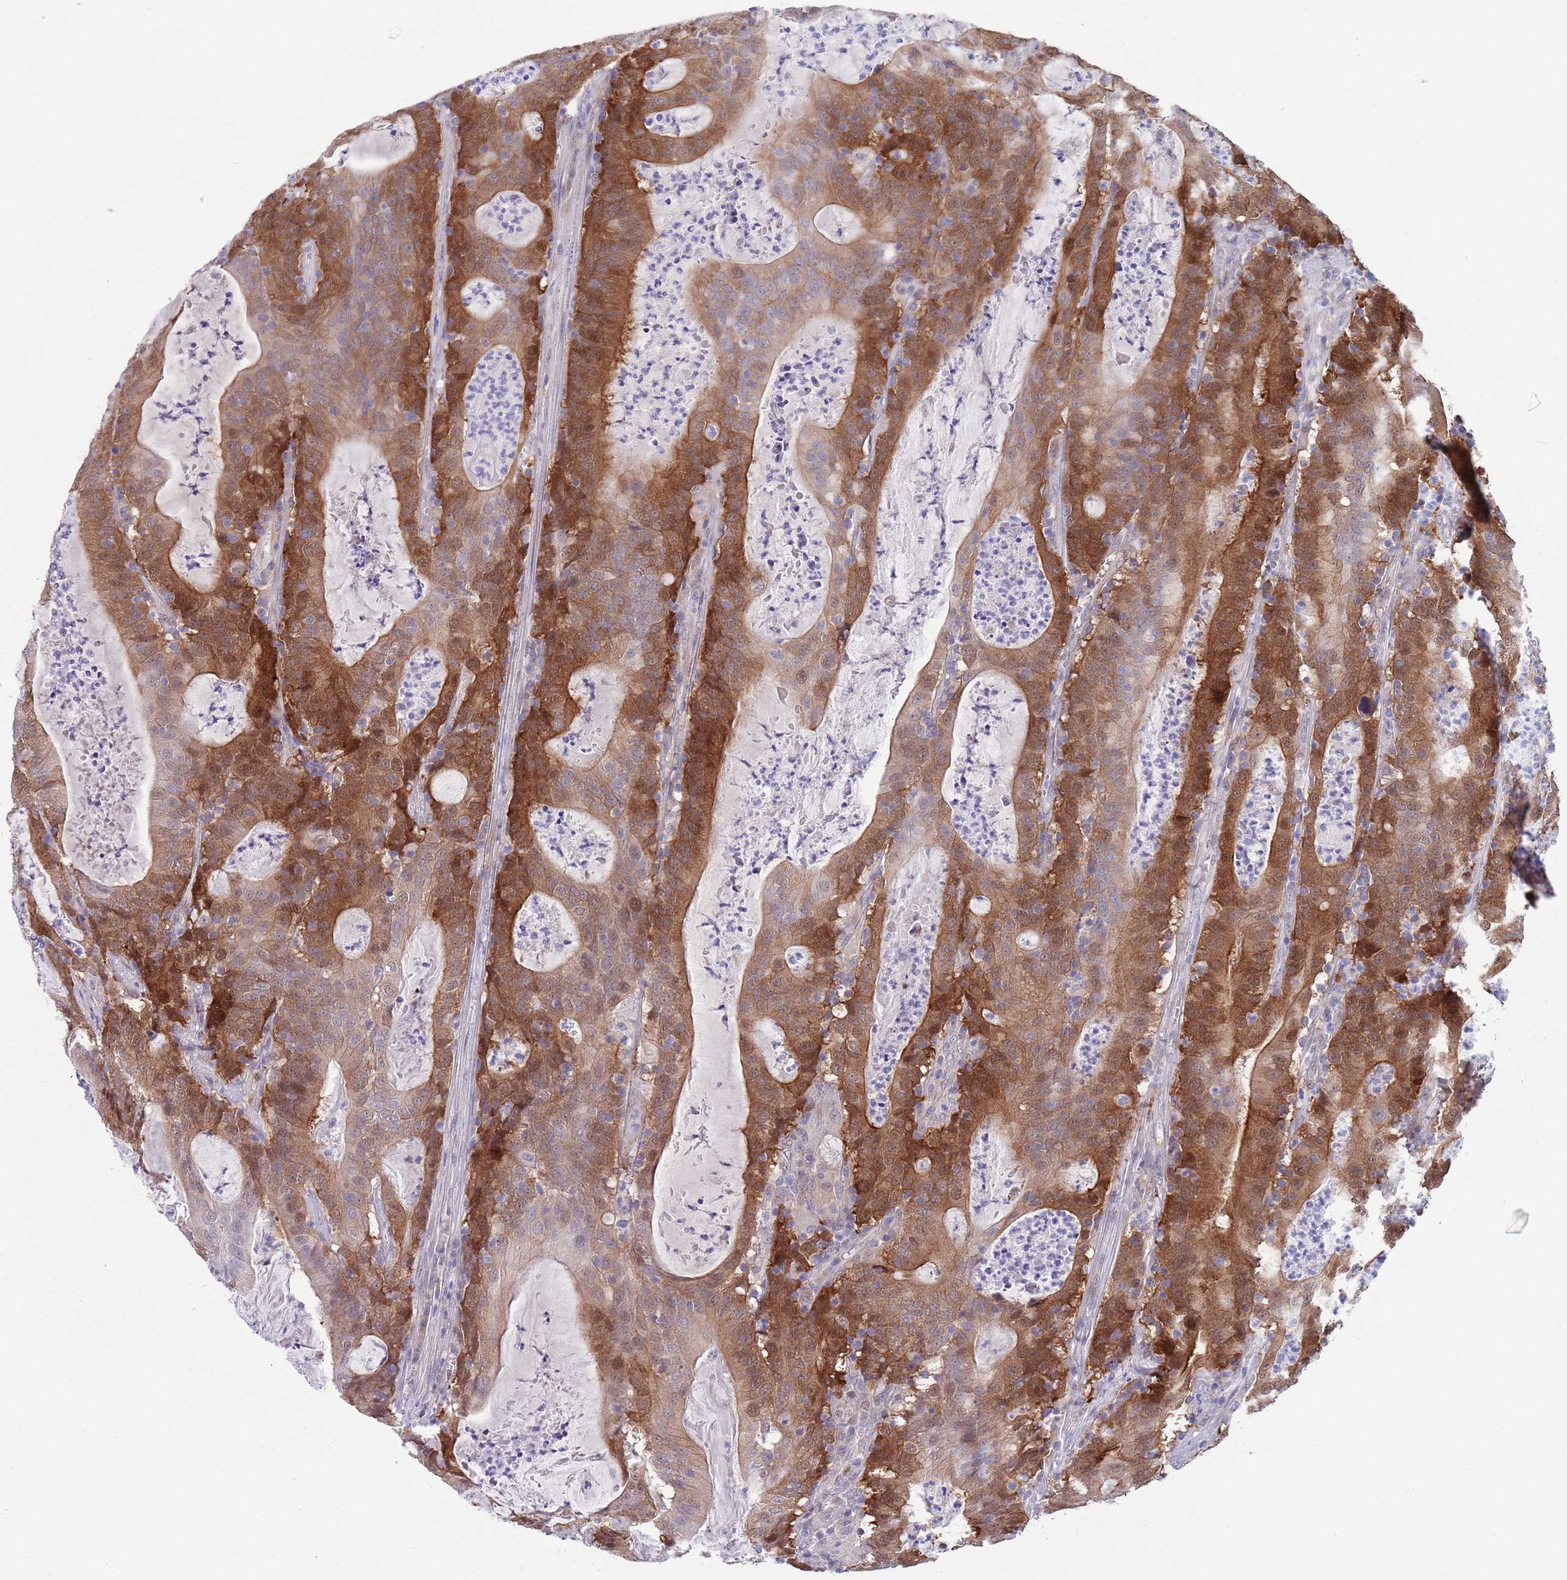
{"staining": {"intensity": "strong", "quantity": ">75%", "location": "cytoplasmic/membranous,nuclear"}, "tissue": "colorectal cancer", "cell_type": "Tumor cells", "image_type": "cancer", "snomed": [{"axis": "morphology", "description": "Adenocarcinoma, NOS"}, {"axis": "topography", "description": "Colon"}], "caption": "Immunohistochemical staining of human colorectal cancer (adenocarcinoma) displays high levels of strong cytoplasmic/membranous and nuclear expression in approximately >75% of tumor cells.", "gene": "CLNS1A", "patient": {"sex": "male", "age": 83}}